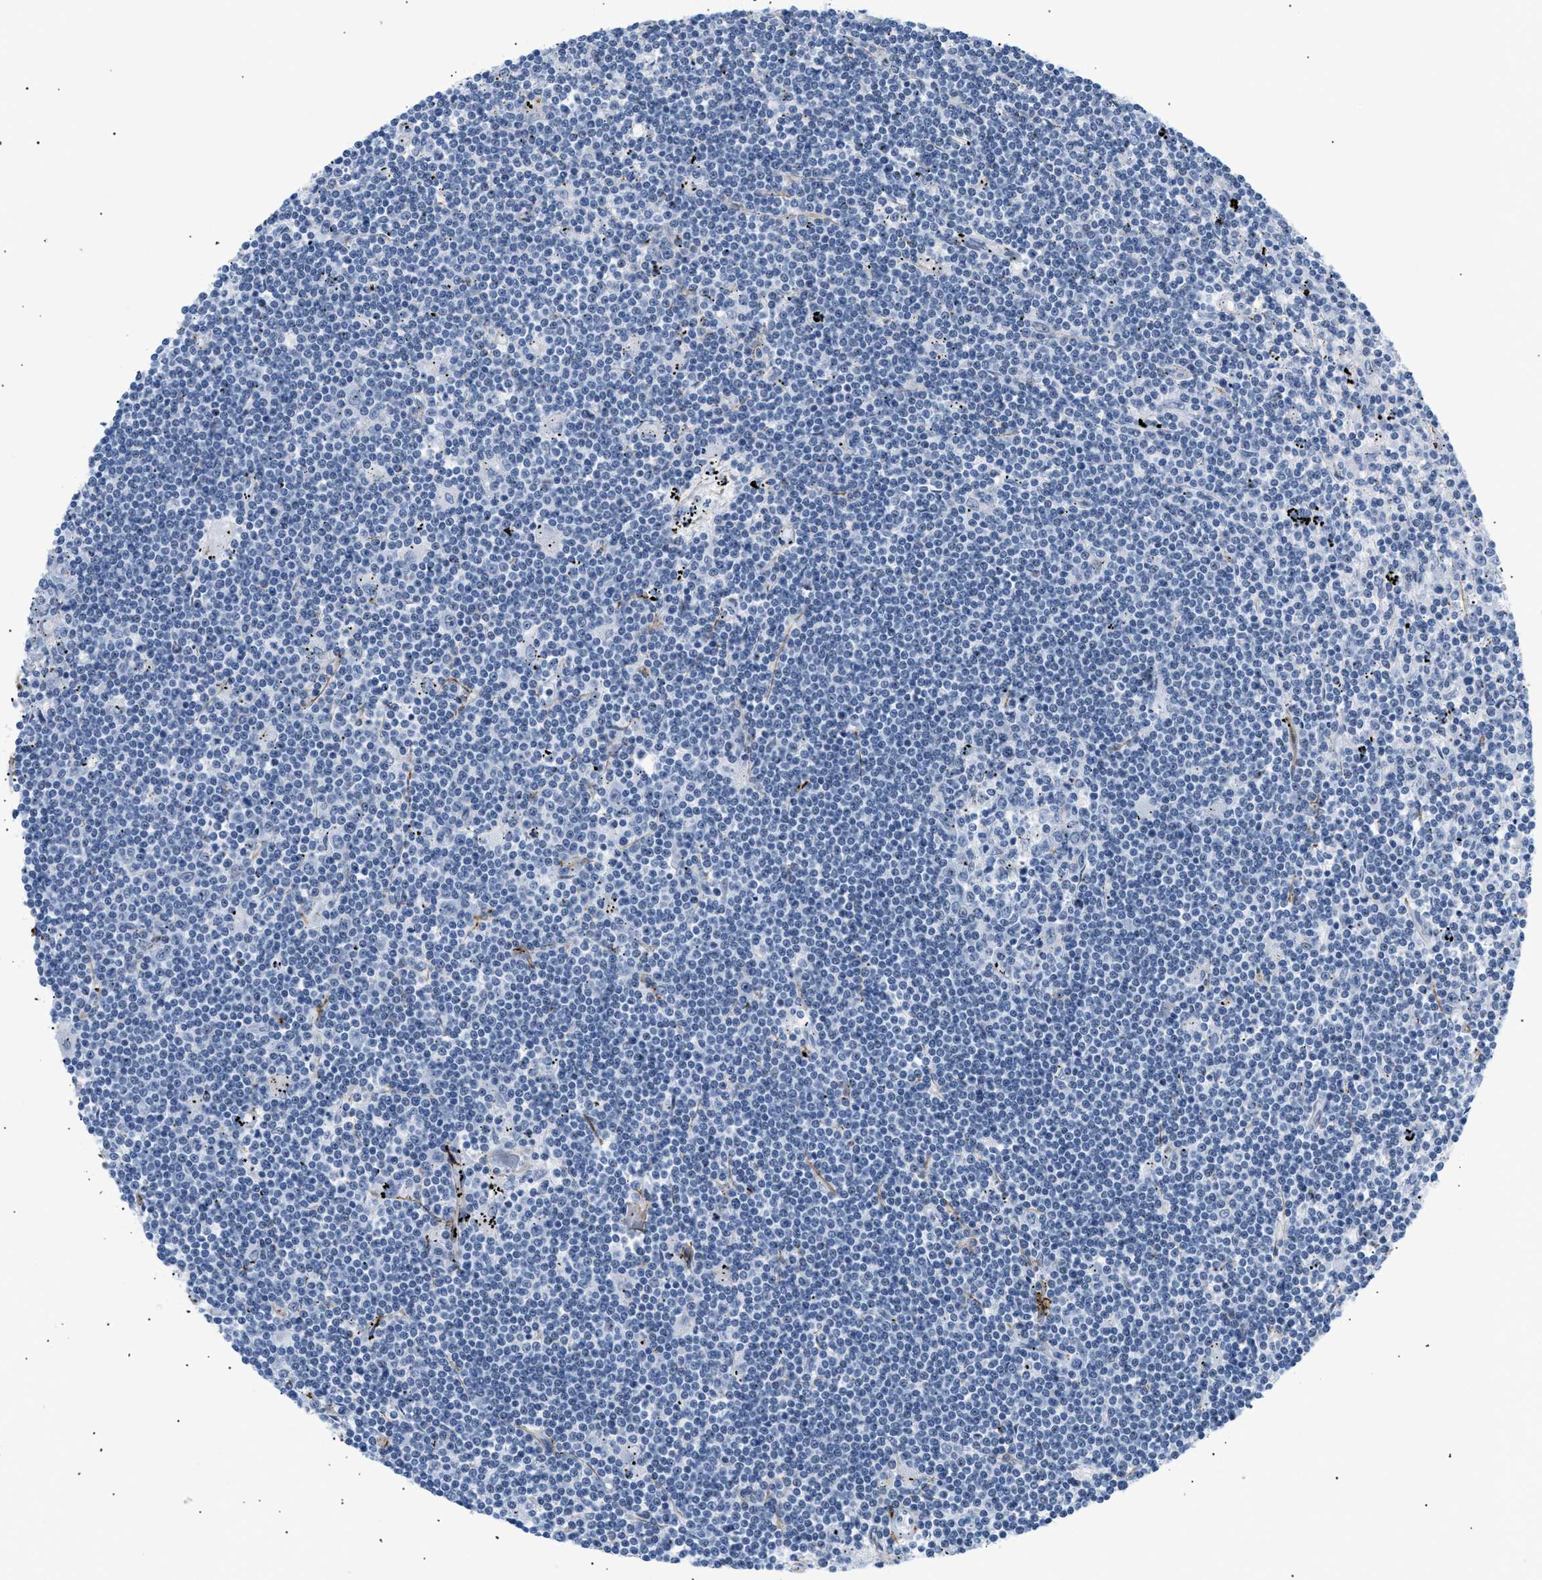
{"staining": {"intensity": "negative", "quantity": "none", "location": "none"}, "tissue": "lymphoma", "cell_type": "Tumor cells", "image_type": "cancer", "snomed": [{"axis": "morphology", "description": "Malignant lymphoma, non-Hodgkin's type, Low grade"}, {"axis": "topography", "description": "Spleen"}], "caption": "This is a histopathology image of IHC staining of low-grade malignant lymphoma, non-Hodgkin's type, which shows no positivity in tumor cells.", "gene": "ELN", "patient": {"sex": "male", "age": 76}}